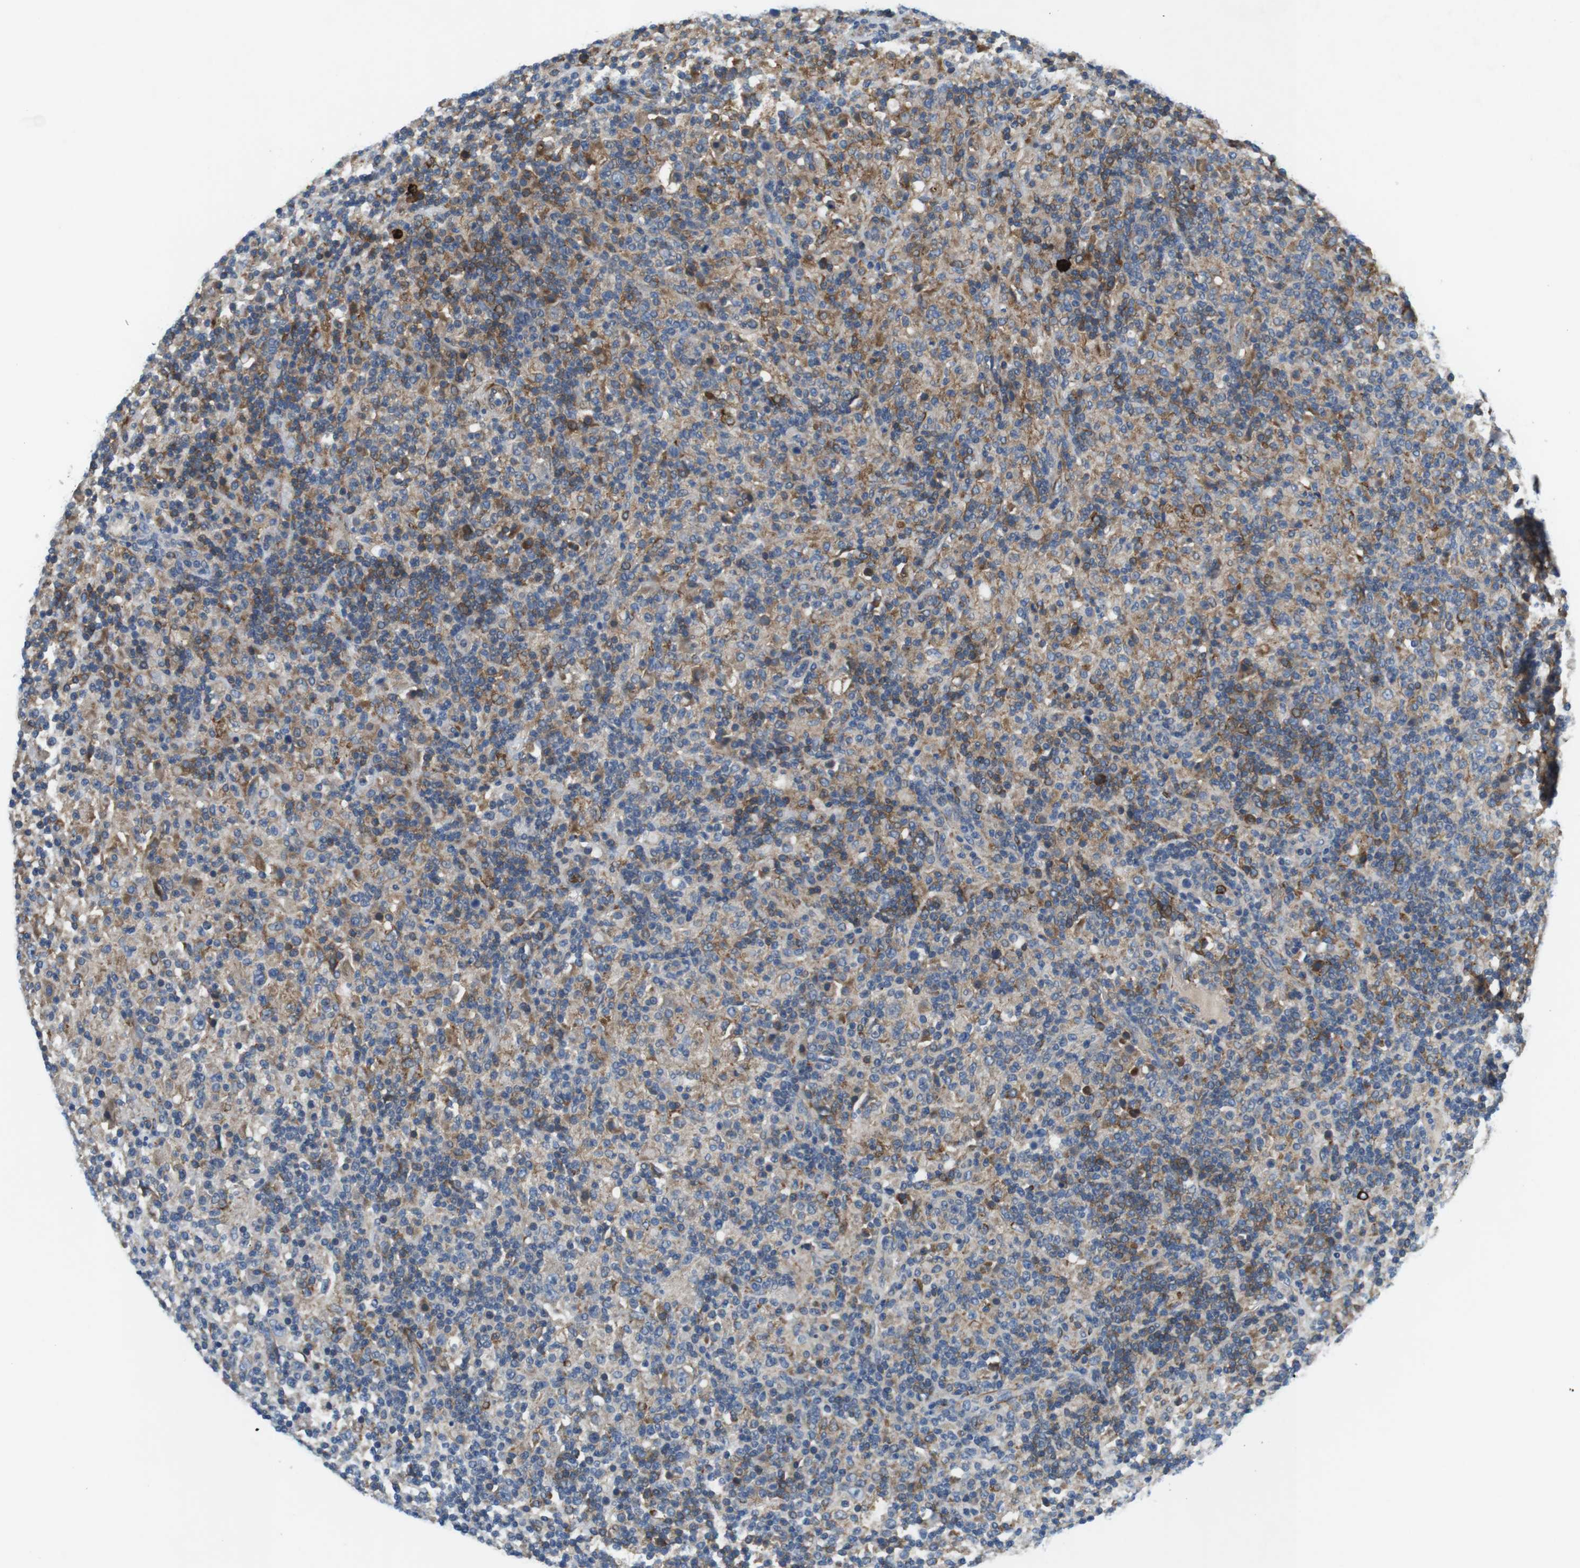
{"staining": {"intensity": "negative", "quantity": "none", "location": "none"}, "tissue": "lymphoma", "cell_type": "Tumor cells", "image_type": "cancer", "snomed": [{"axis": "morphology", "description": "Hodgkin's disease, NOS"}, {"axis": "topography", "description": "Lymph node"}], "caption": "DAB (3,3'-diaminobenzidine) immunohistochemical staining of human lymphoma exhibits no significant positivity in tumor cells.", "gene": "DCLK1", "patient": {"sex": "male", "age": 70}}